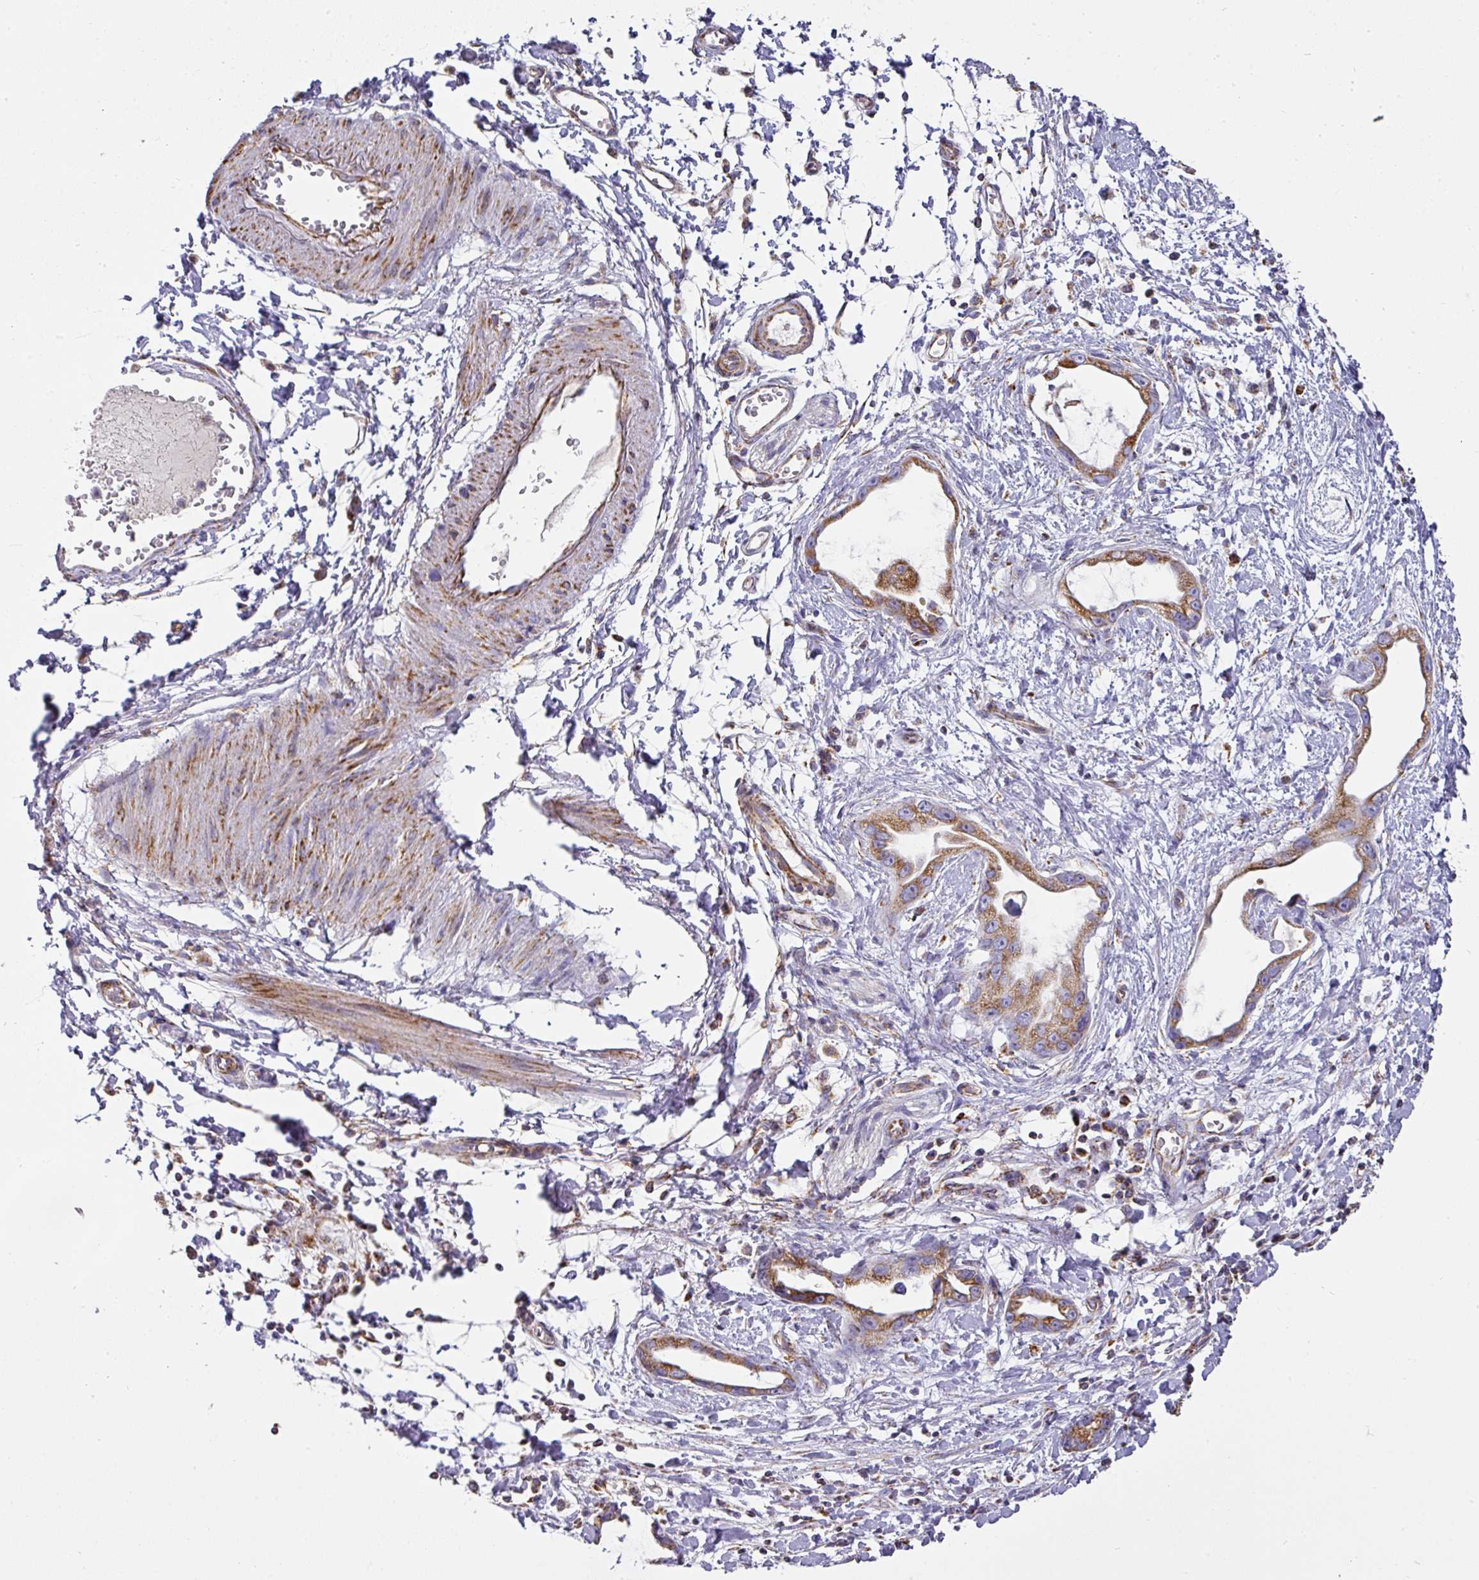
{"staining": {"intensity": "strong", "quantity": ">75%", "location": "cytoplasmic/membranous"}, "tissue": "stomach cancer", "cell_type": "Tumor cells", "image_type": "cancer", "snomed": [{"axis": "morphology", "description": "Adenocarcinoma, NOS"}, {"axis": "topography", "description": "Stomach"}], "caption": "Protein expression analysis of stomach cancer reveals strong cytoplasmic/membranous positivity in approximately >75% of tumor cells.", "gene": "UQCRFS1", "patient": {"sex": "male", "age": 55}}